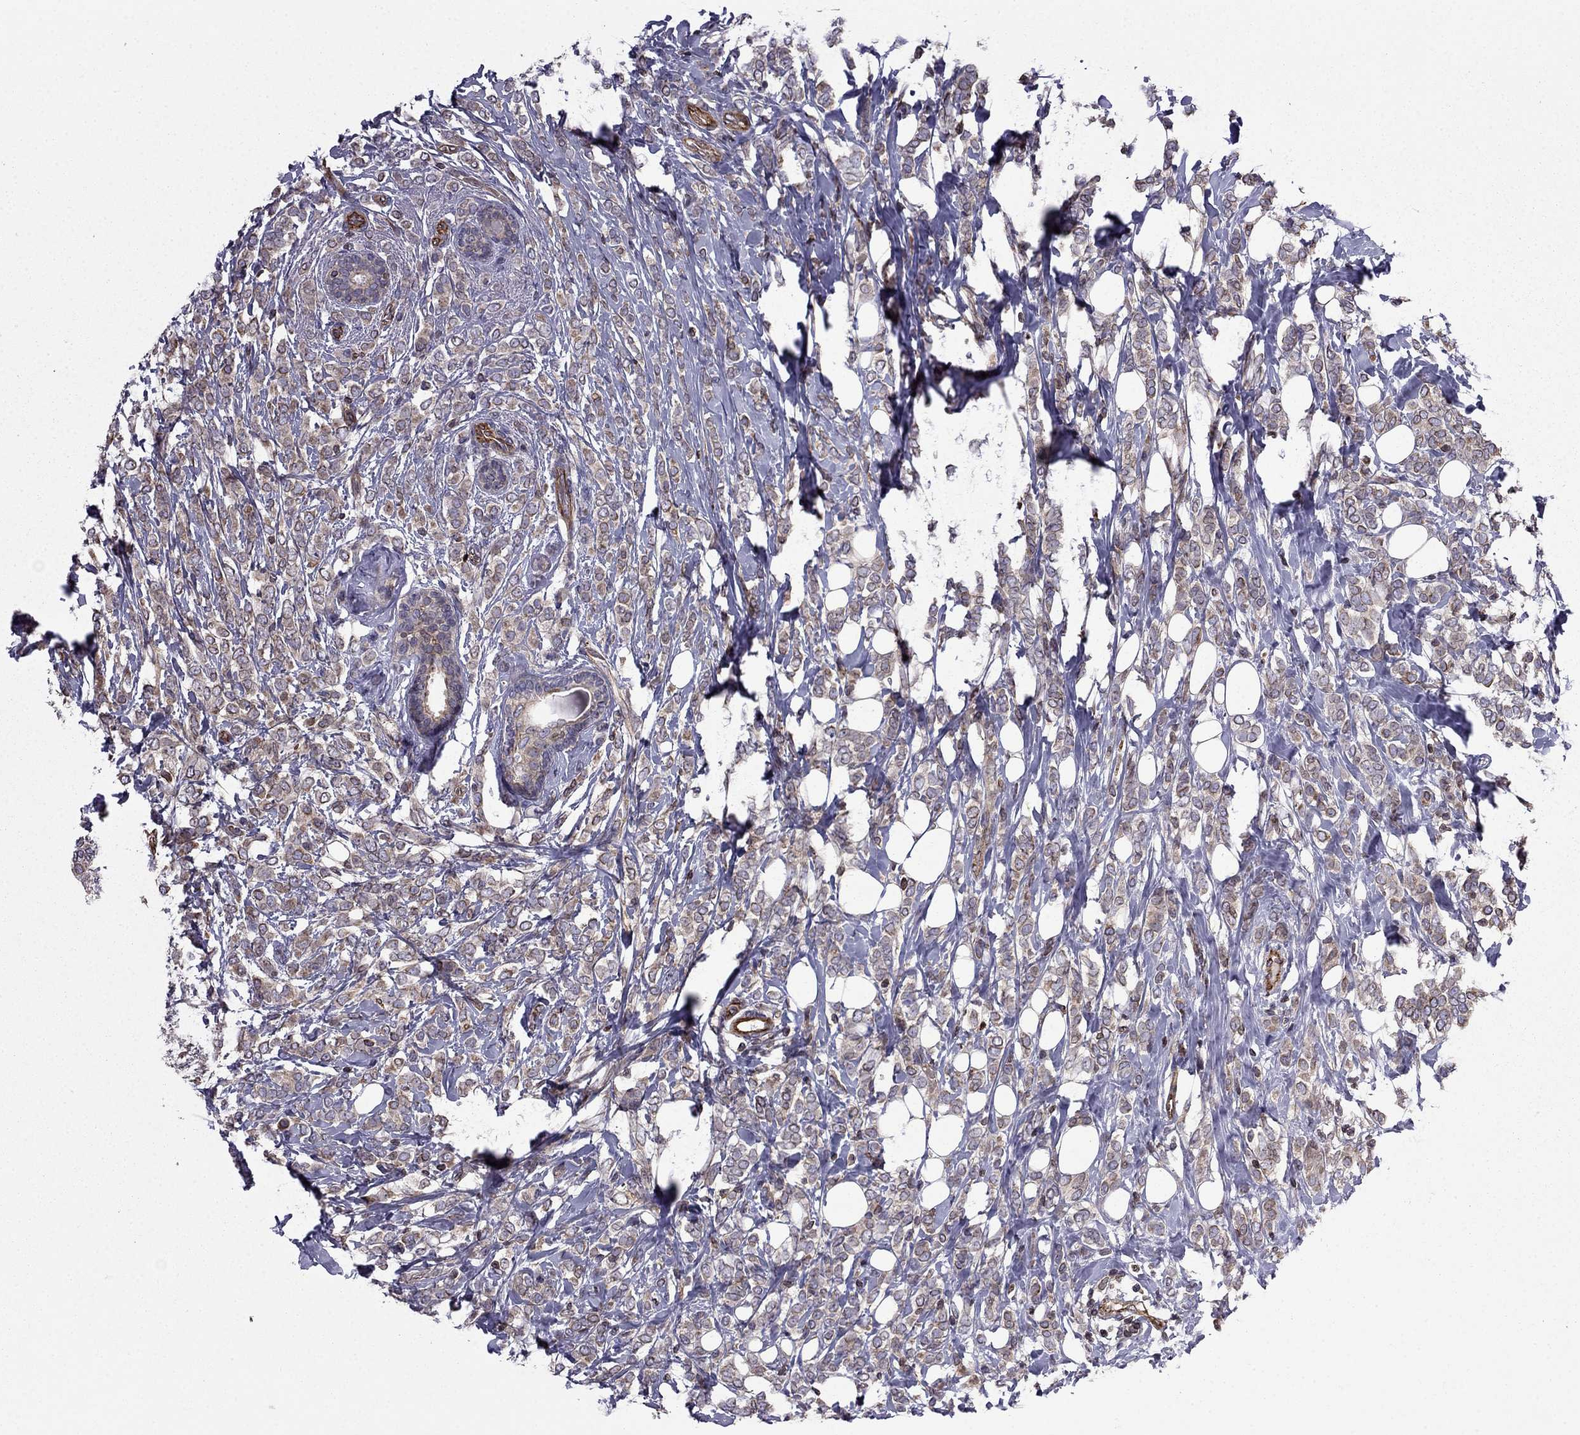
{"staining": {"intensity": "weak", "quantity": ">75%", "location": "cytoplasmic/membranous"}, "tissue": "breast cancer", "cell_type": "Tumor cells", "image_type": "cancer", "snomed": [{"axis": "morphology", "description": "Lobular carcinoma"}, {"axis": "topography", "description": "Breast"}], "caption": "A brown stain labels weak cytoplasmic/membranous expression of a protein in breast cancer (lobular carcinoma) tumor cells. (brown staining indicates protein expression, while blue staining denotes nuclei).", "gene": "CDC42BPA", "patient": {"sex": "female", "age": 49}}